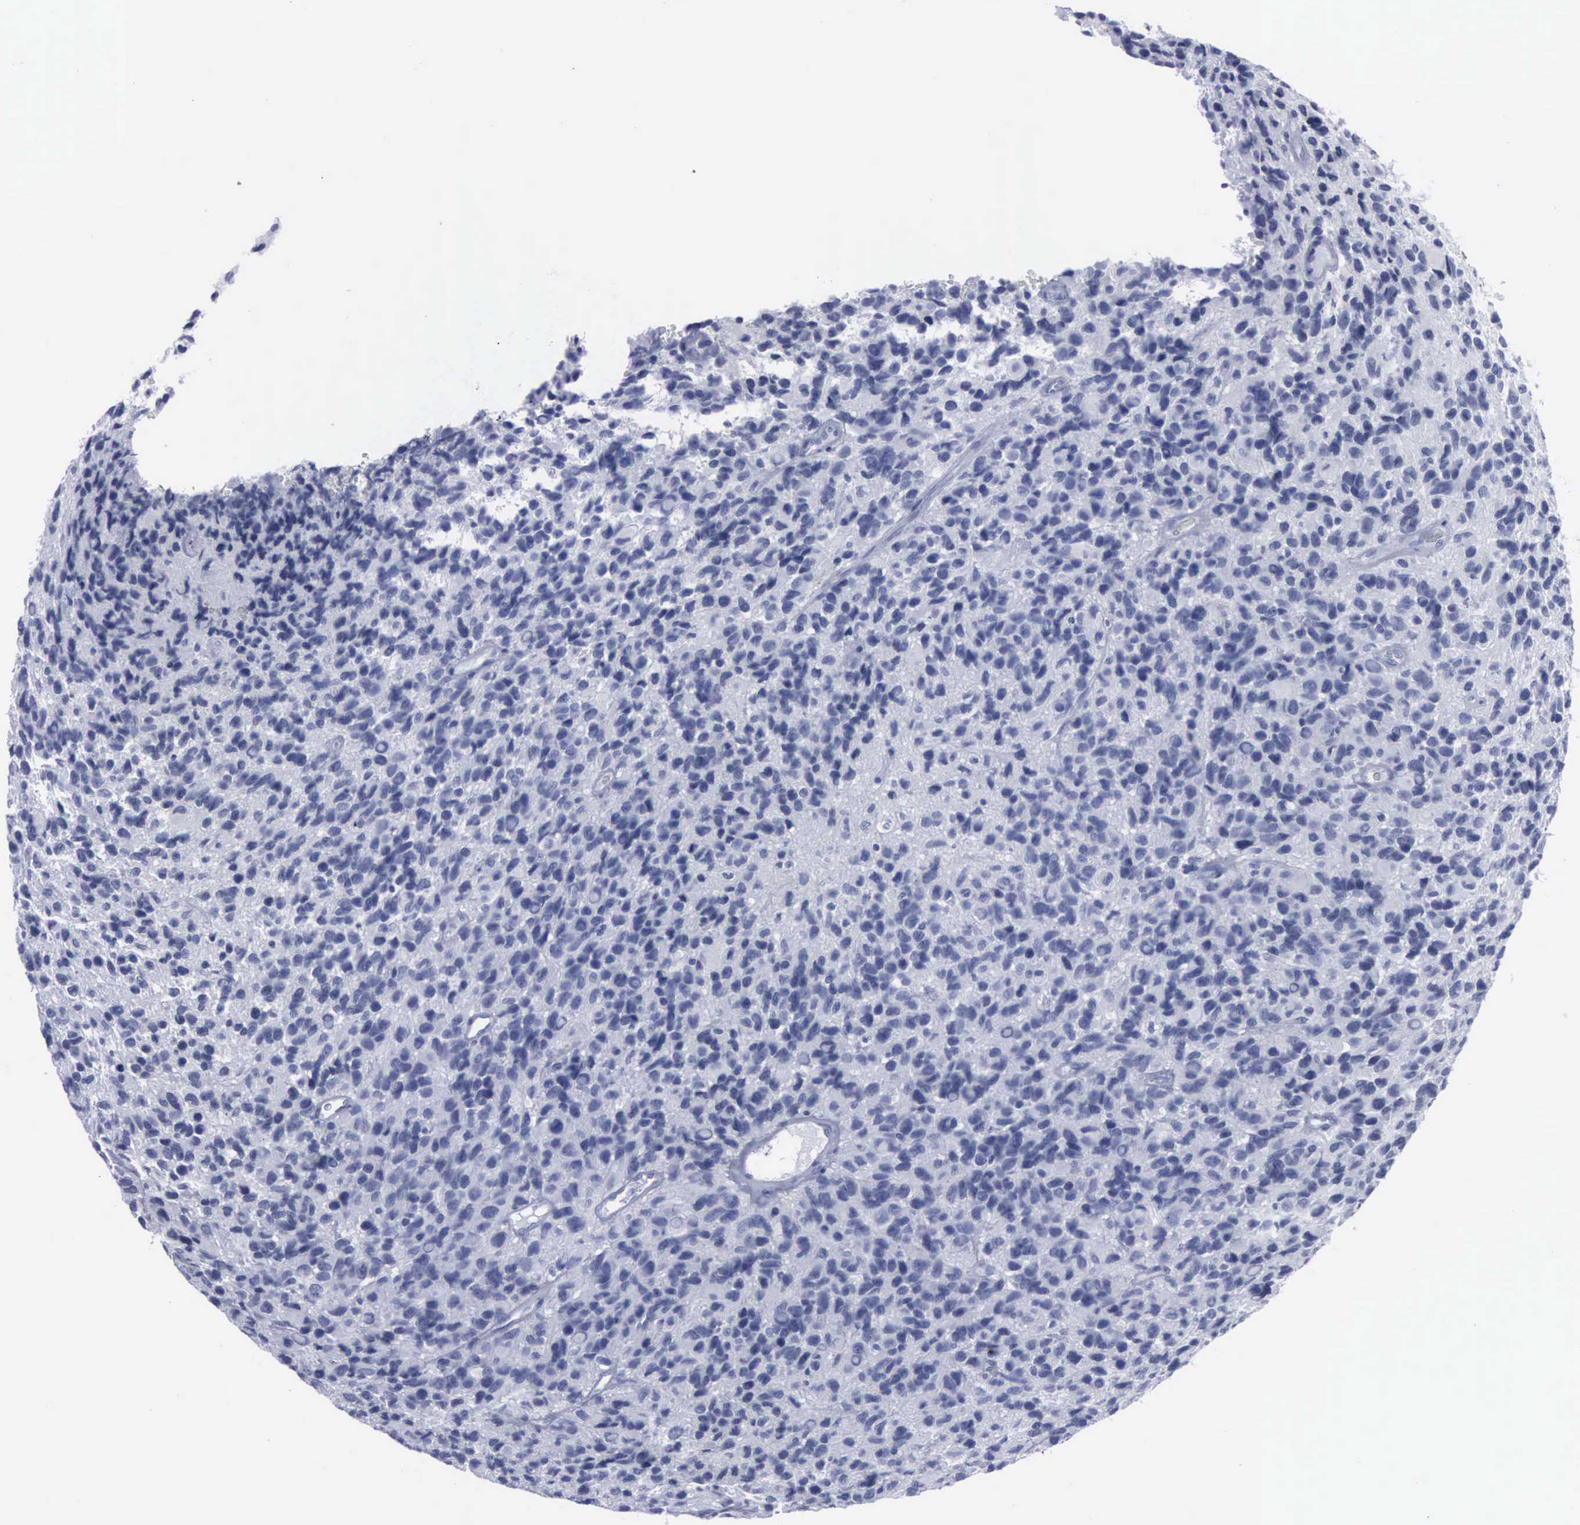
{"staining": {"intensity": "negative", "quantity": "none", "location": "none"}, "tissue": "glioma", "cell_type": "Tumor cells", "image_type": "cancer", "snomed": [{"axis": "morphology", "description": "Glioma, malignant, High grade"}, {"axis": "topography", "description": "Brain"}], "caption": "Malignant high-grade glioma stained for a protein using IHC reveals no expression tumor cells.", "gene": "VCAM1", "patient": {"sex": "male", "age": 77}}